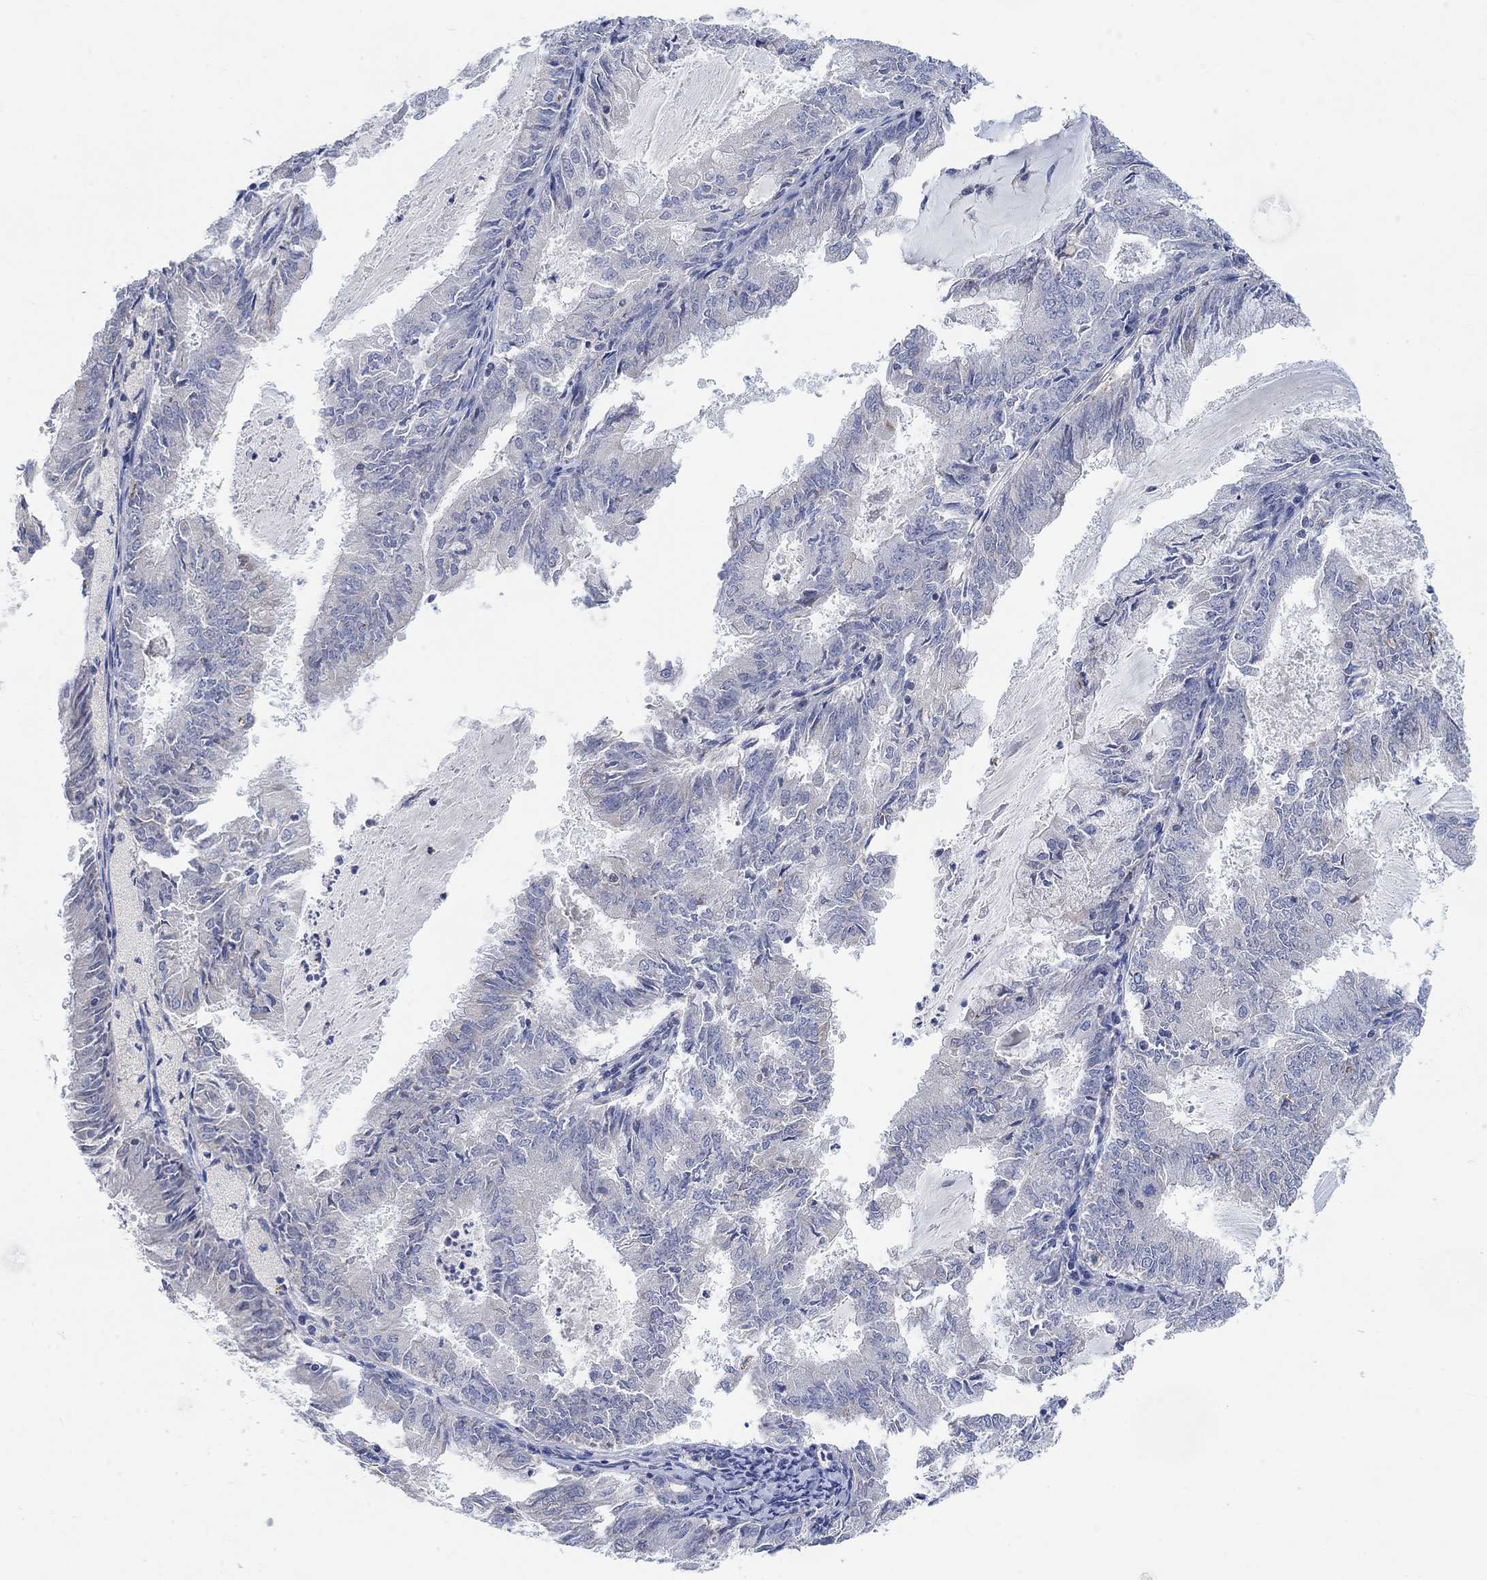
{"staining": {"intensity": "negative", "quantity": "none", "location": "none"}, "tissue": "endometrial cancer", "cell_type": "Tumor cells", "image_type": "cancer", "snomed": [{"axis": "morphology", "description": "Adenocarcinoma, NOS"}, {"axis": "topography", "description": "Endometrium"}], "caption": "A high-resolution photomicrograph shows immunohistochemistry staining of endometrial cancer (adenocarcinoma), which reveals no significant staining in tumor cells. The staining was performed using DAB (3,3'-diaminobenzidine) to visualize the protein expression in brown, while the nuclei were stained in blue with hematoxylin (Magnification: 20x).", "gene": "HCRTR1", "patient": {"sex": "female", "age": 57}}